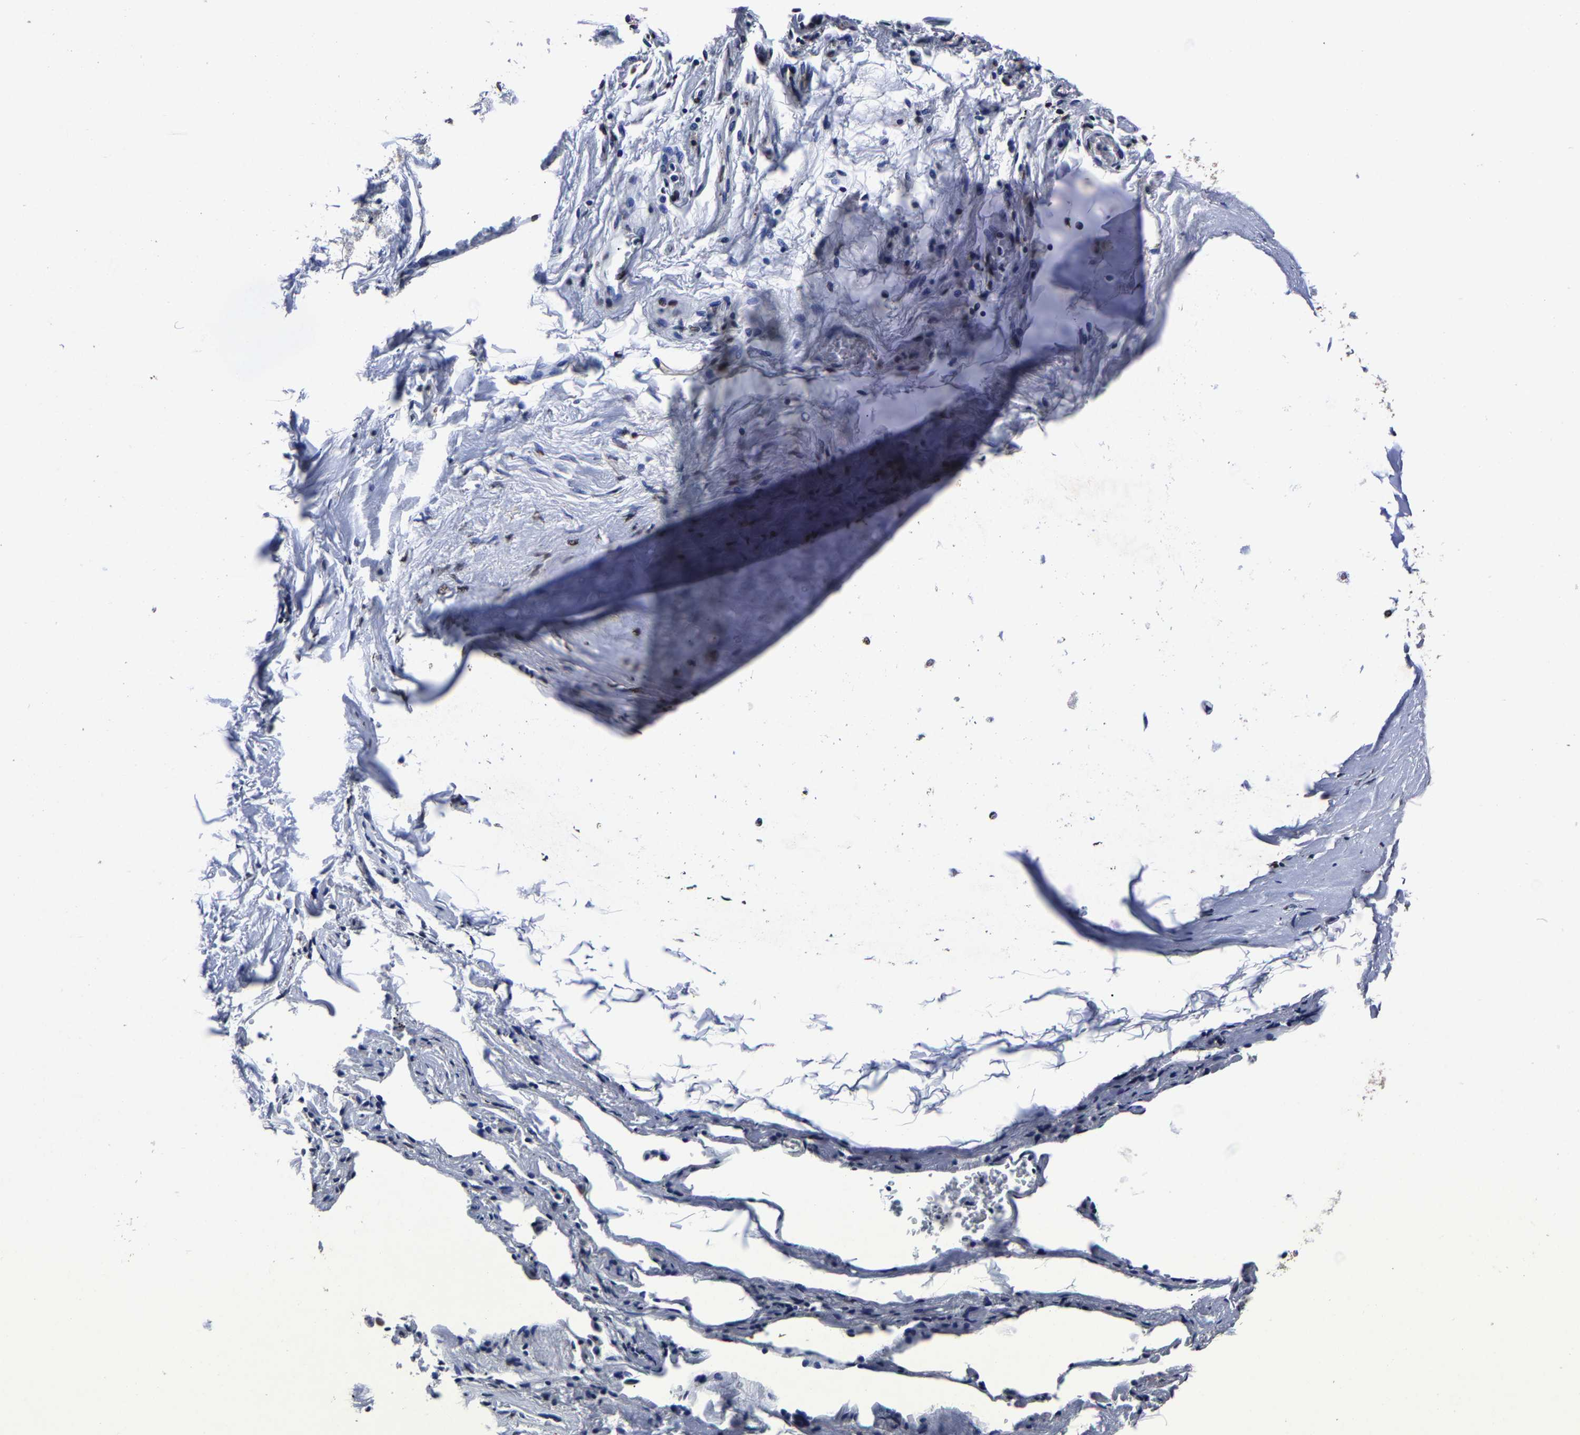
{"staining": {"intensity": "moderate", "quantity": ">75%", "location": "nuclear"}, "tissue": "adipose tissue", "cell_type": "Adipocytes", "image_type": "normal", "snomed": [{"axis": "morphology", "description": "Normal tissue, NOS"}, {"axis": "topography", "description": "Cartilage tissue"}, {"axis": "topography", "description": "Lung"}], "caption": "Adipose tissue was stained to show a protein in brown. There is medium levels of moderate nuclear staining in about >75% of adipocytes. The protein of interest is stained brown, and the nuclei are stained in blue (DAB IHC with brightfield microscopy, high magnification).", "gene": "RBM45", "patient": {"sex": "female", "age": 77}}